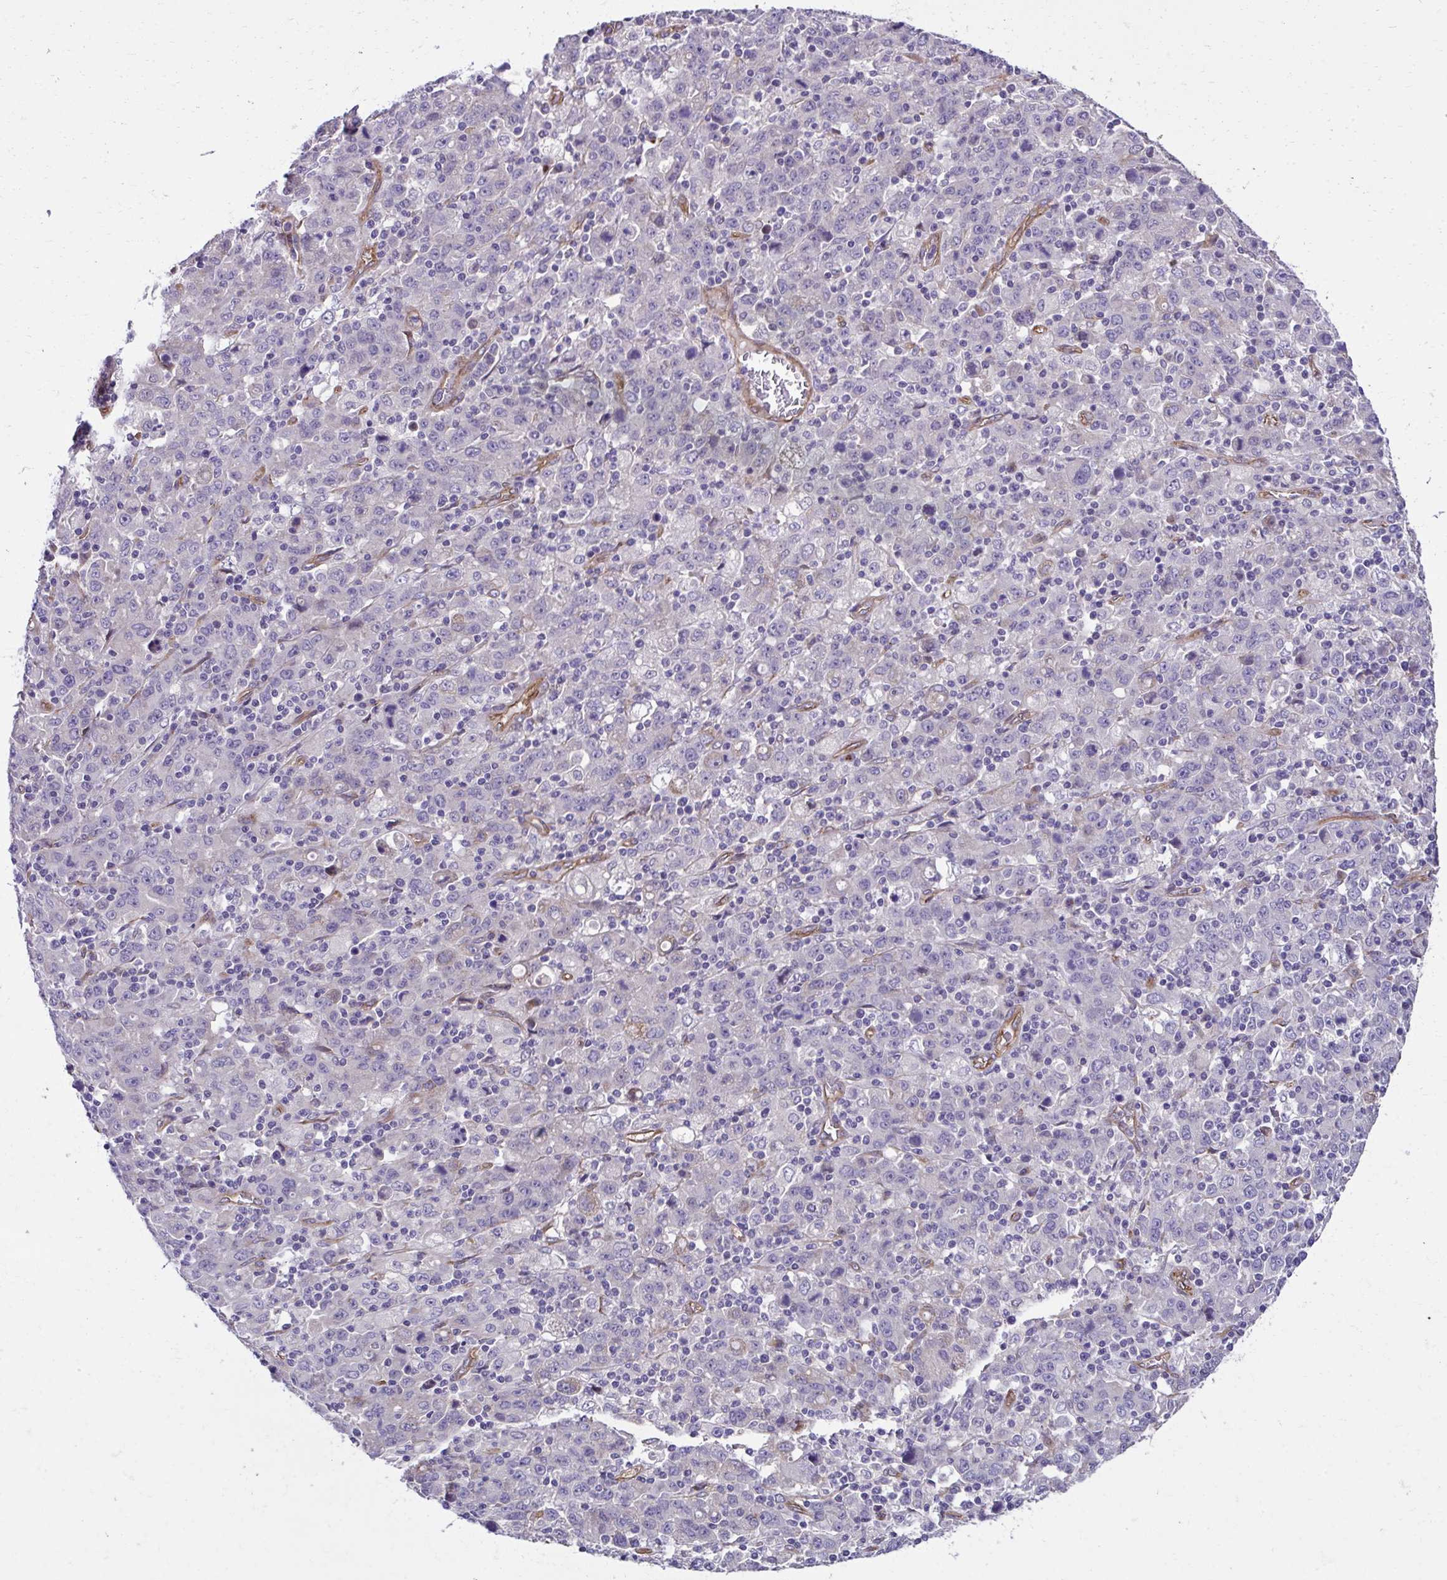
{"staining": {"intensity": "negative", "quantity": "none", "location": "none"}, "tissue": "stomach cancer", "cell_type": "Tumor cells", "image_type": "cancer", "snomed": [{"axis": "morphology", "description": "Adenocarcinoma, NOS"}, {"axis": "topography", "description": "Stomach, upper"}], "caption": "A photomicrograph of human adenocarcinoma (stomach) is negative for staining in tumor cells. (Brightfield microscopy of DAB (3,3'-diaminobenzidine) IHC at high magnification).", "gene": "TRIM52", "patient": {"sex": "male", "age": 69}}